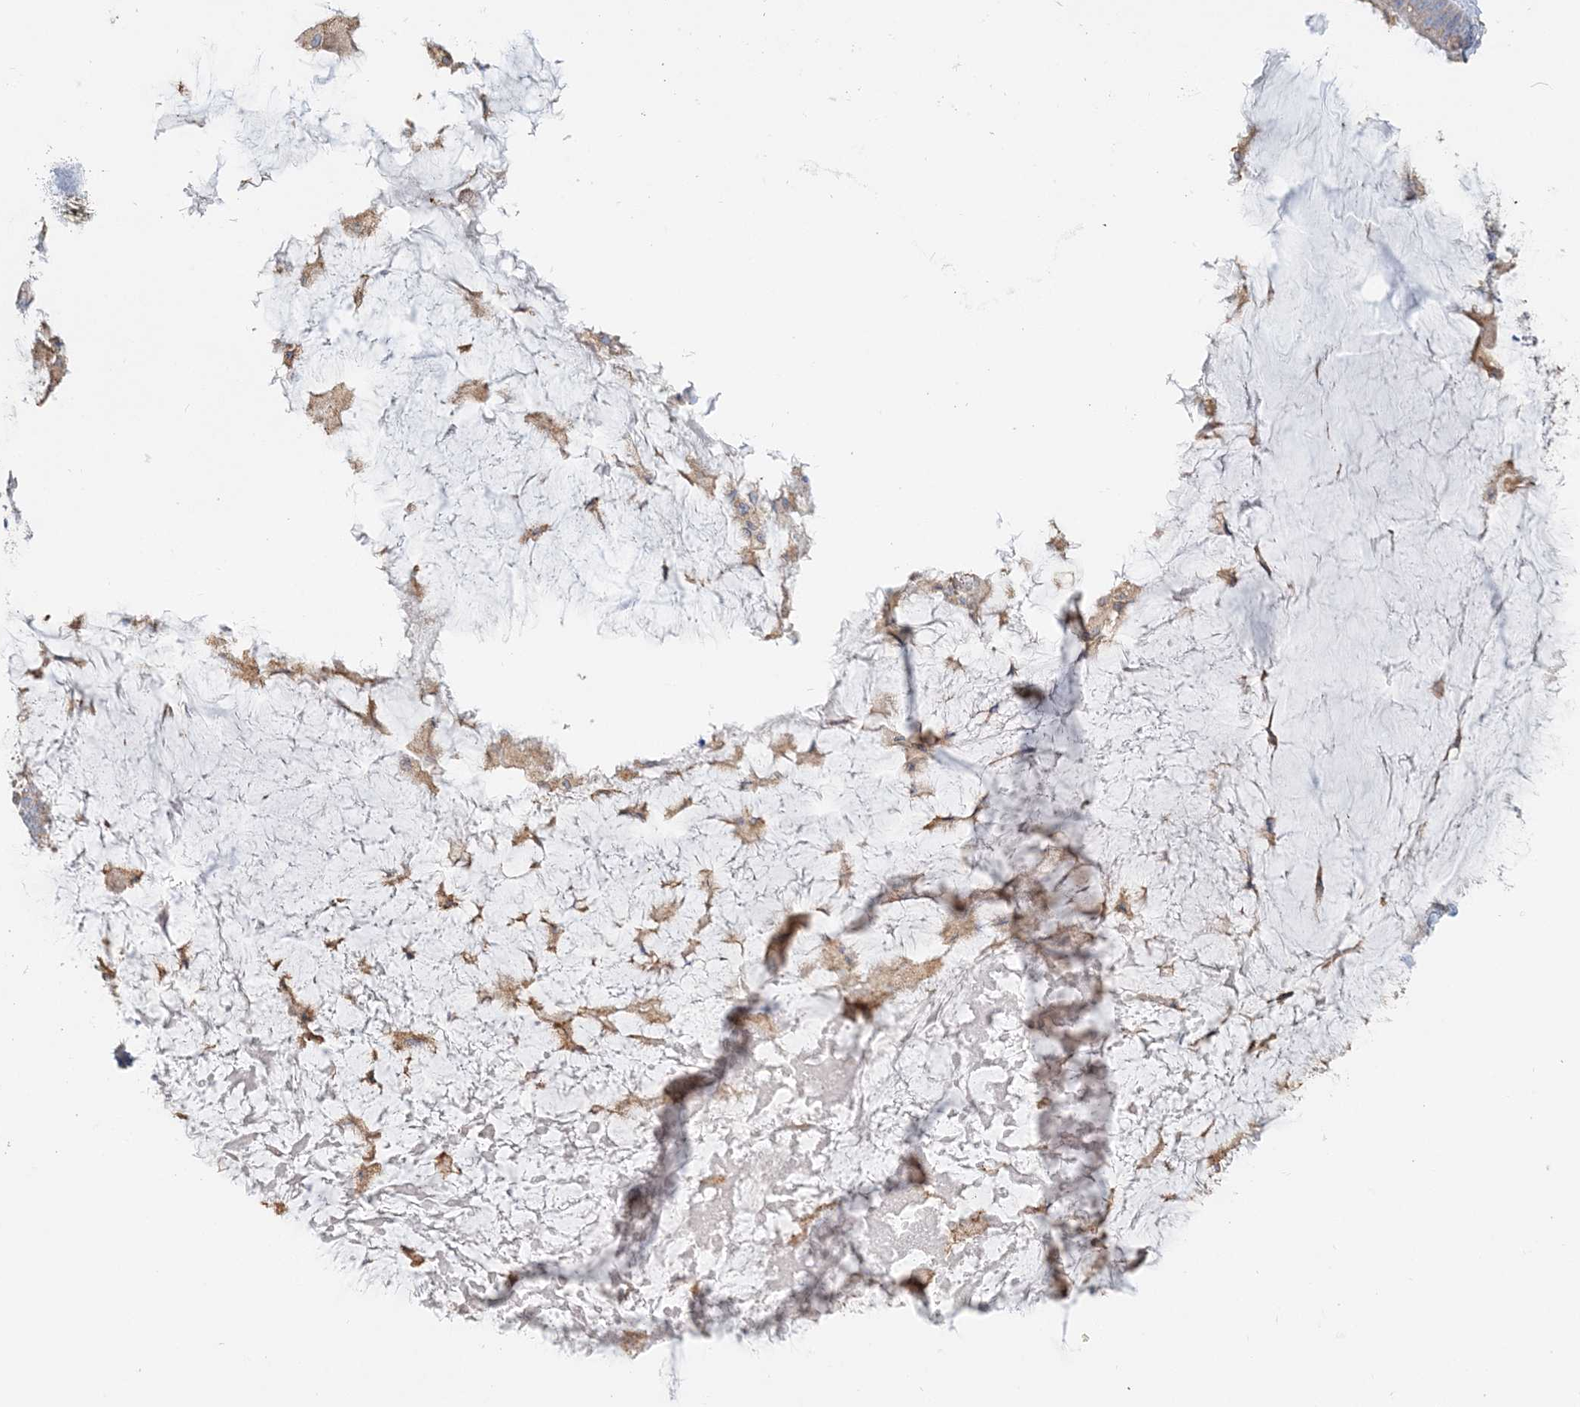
{"staining": {"intensity": "weak", "quantity": "<25%", "location": "cytoplasmic/membranous"}, "tissue": "ovarian cancer", "cell_type": "Tumor cells", "image_type": "cancer", "snomed": [{"axis": "morphology", "description": "Cystadenocarcinoma, mucinous, NOS"}, {"axis": "topography", "description": "Ovary"}], "caption": "The micrograph displays no significant staining in tumor cells of ovarian cancer (mucinous cystadenocarcinoma). The staining is performed using DAB (3,3'-diaminobenzidine) brown chromogen with nuclei counter-stained in using hematoxylin.", "gene": "TBC1D5", "patient": {"sex": "female", "age": 61}}